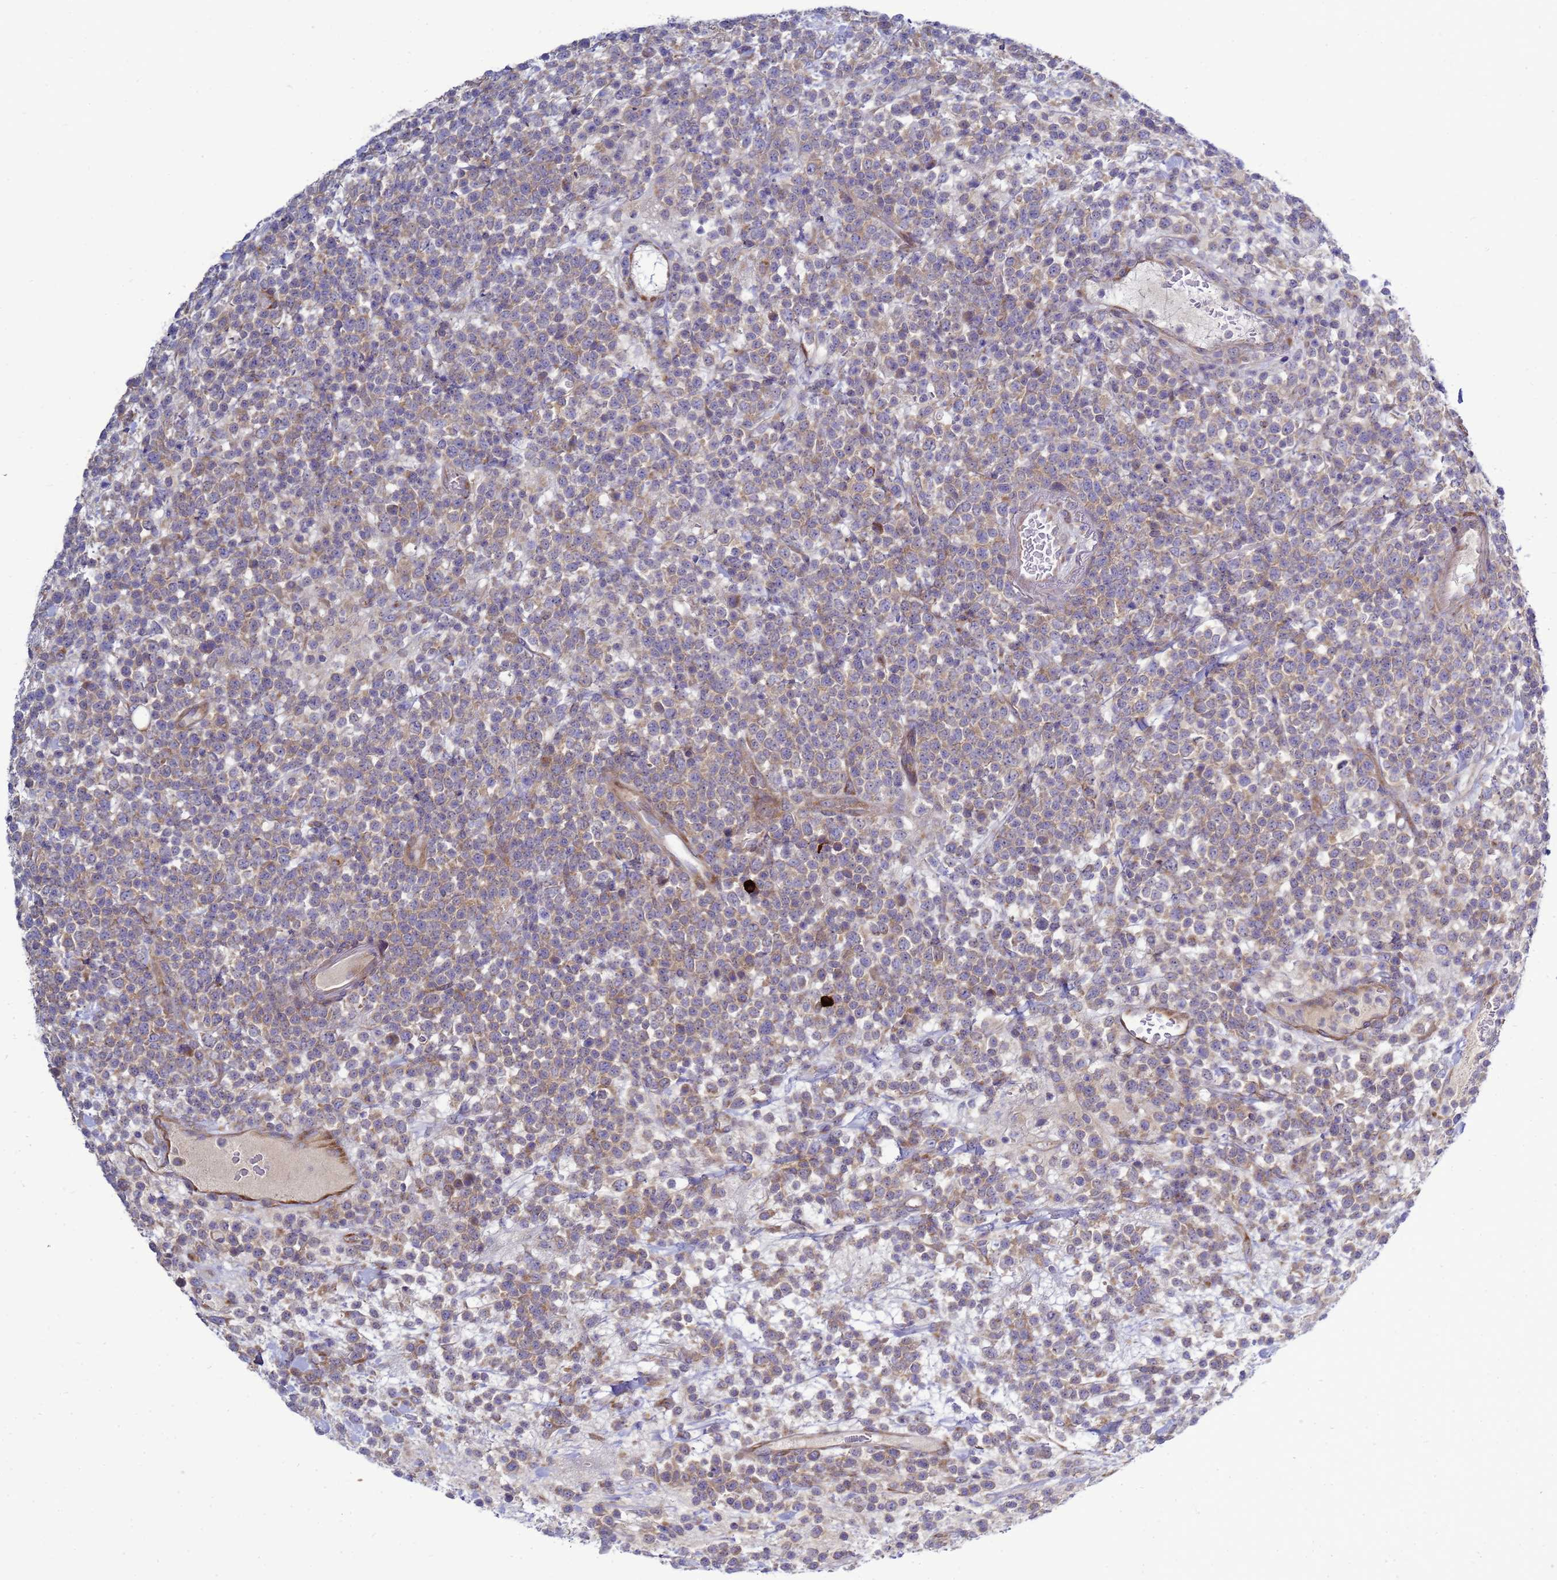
{"staining": {"intensity": "weak", "quantity": "25%-75%", "location": "cytoplasmic/membranous"}, "tissue": "lymphoma", "cell_type": "Tumor cells", "image_type": "cancer", "snomed": [{"axis": "morphology", "description": "Malignant lymphoma, non-Hodgkin's type, High grade"}, {"axis": "topography", "description": "Colon"}], "caption": "Immunohistochemistry (IHC) (DAB) staining of malignant lymphoma, non-Hodgkin's type (high-grade) exhibits weak cytoplasmic/membranous protein expression in approximately 25%-75% of tumor cells.", "gene": "MON1B", "patient": {"sex": "female", "age": 53}}